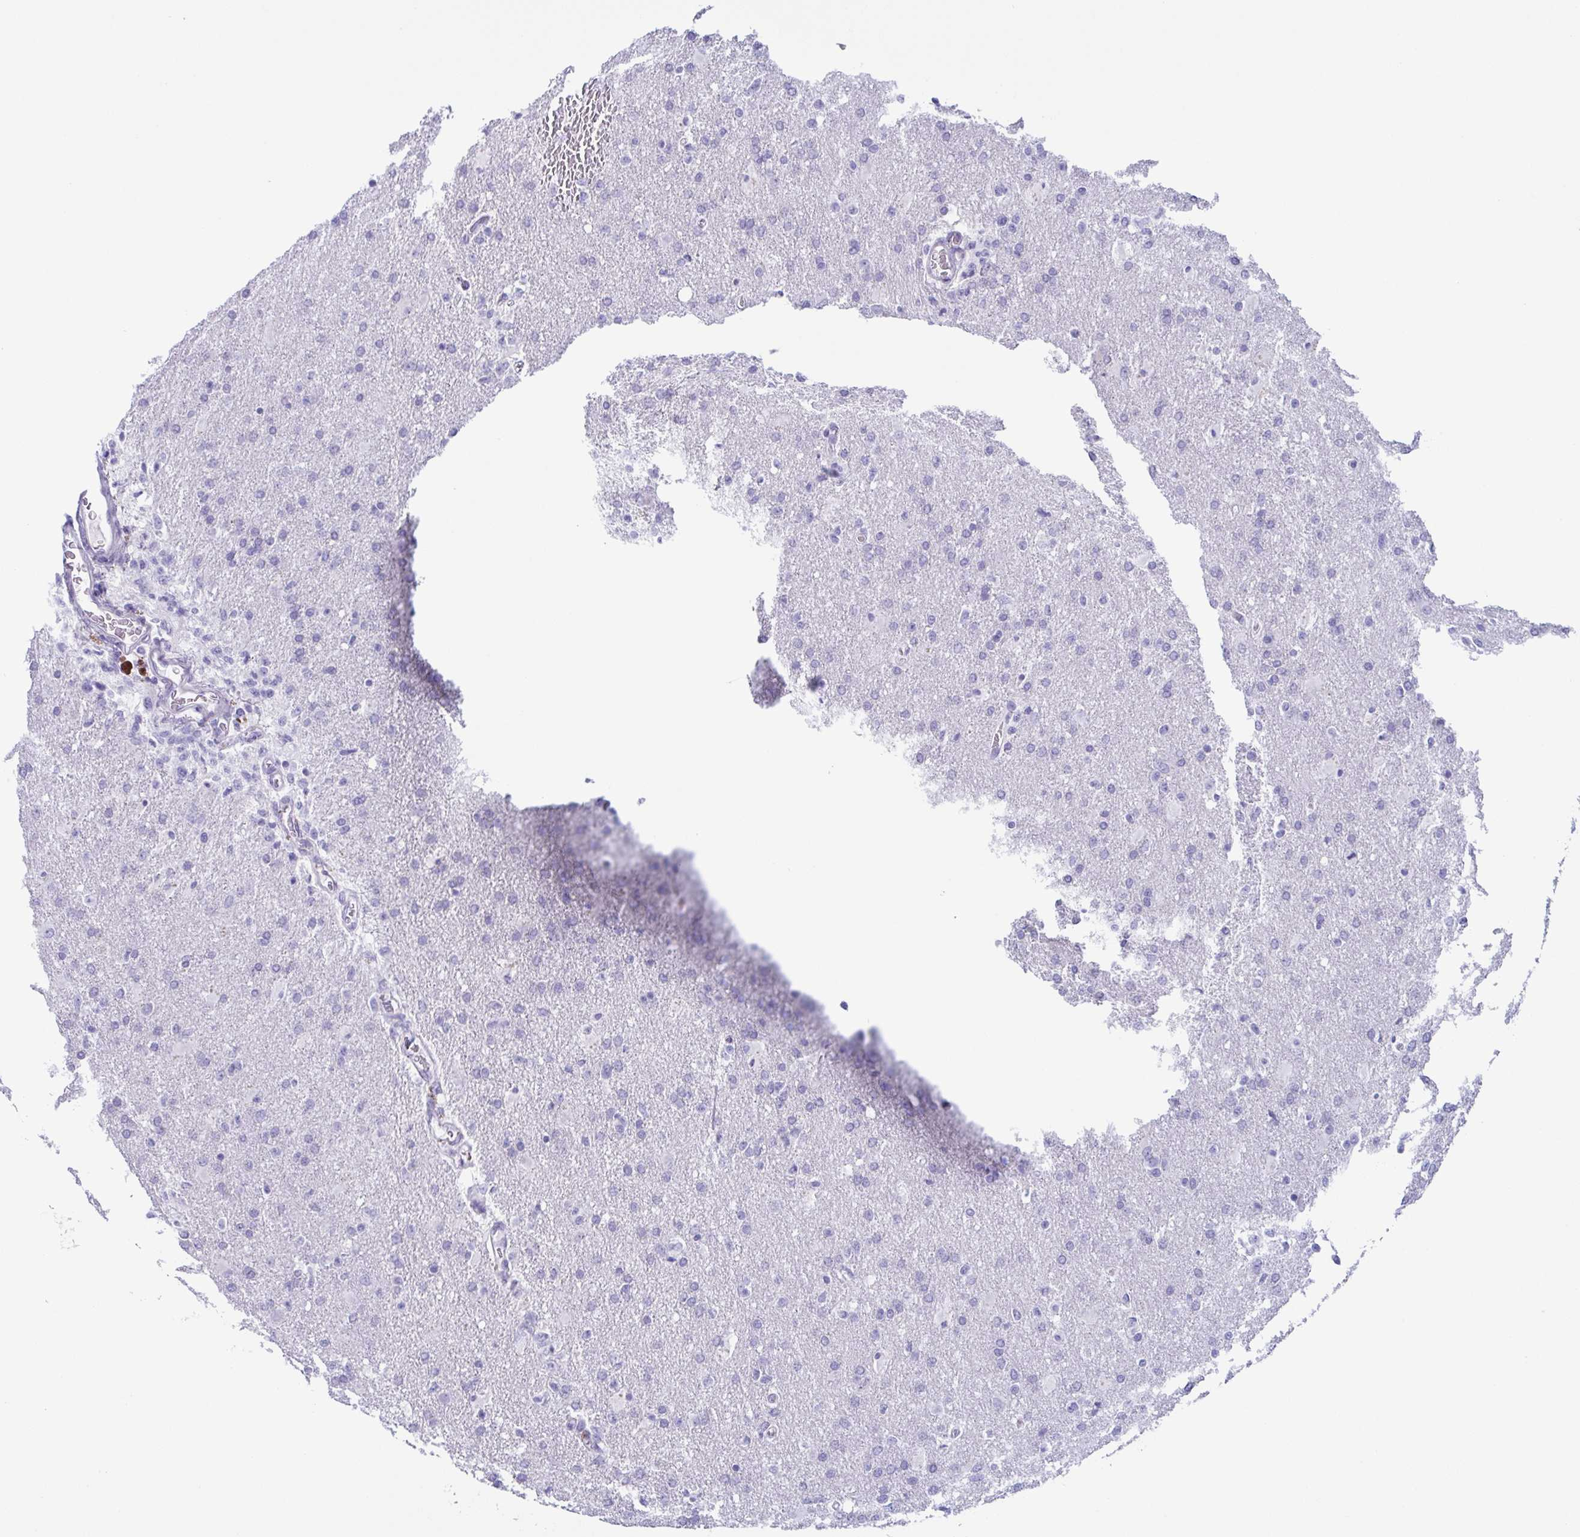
{"staining": {"intensity": "negative", "quantity": "none", "location": "none"}, "tissue": "glioma", "cell_type": "Tumor cells", "image_type": "cancer", "snomed": [{"axis": "morphology", "description": "Glioma, malignant, High grade"}, {"axis": "topography", "description": "Brain"}], "caption": "DAB immunohistochemical staining of malignant high-grade glioma exhibits no significant positivity in tumor cells.", "gene": "AZU1", "patient": {"sex": "male", "age": 68}}